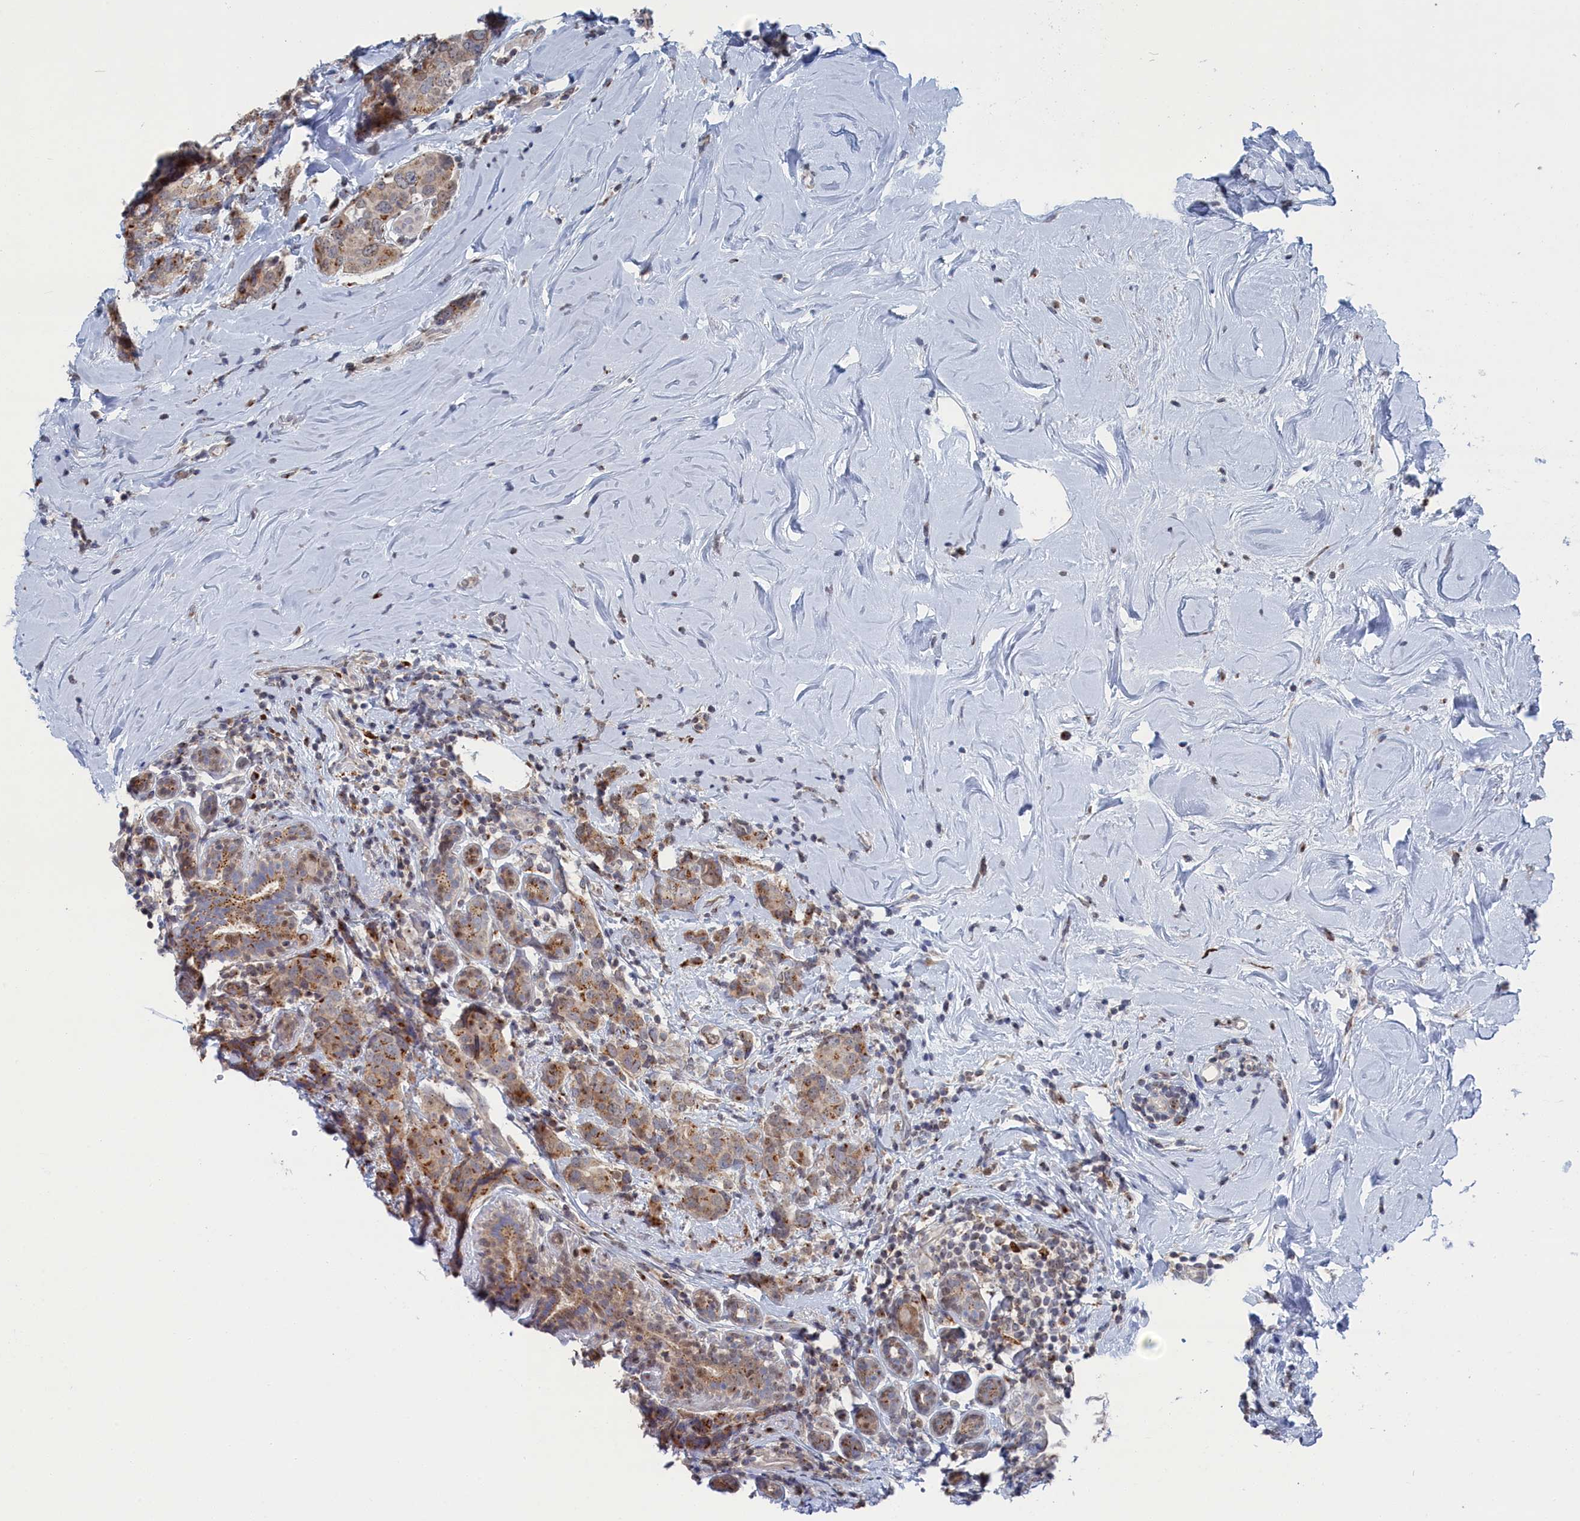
{"staining": {"intensity": "moderate", "quantity": "25%-75%", "location": "cytoplasmic/membranous"}, "tissue": "breast cancer", "cell_type": "Tumor cells", "image_type": "cancer", "snomed": [{"axis": "morphology", "description": "Lobular carcinoma"}, {"axis": "topography", "description": "Breast"}], "caption": "Human breast lobular carcinoma stained for a protein (brown) reveals moderate cytoplasmic/membranous positive positivity in approximately 25%-75% of tumor cells.", "gene": "IRX1", "patient": {"sex": "female", "age": 59}}